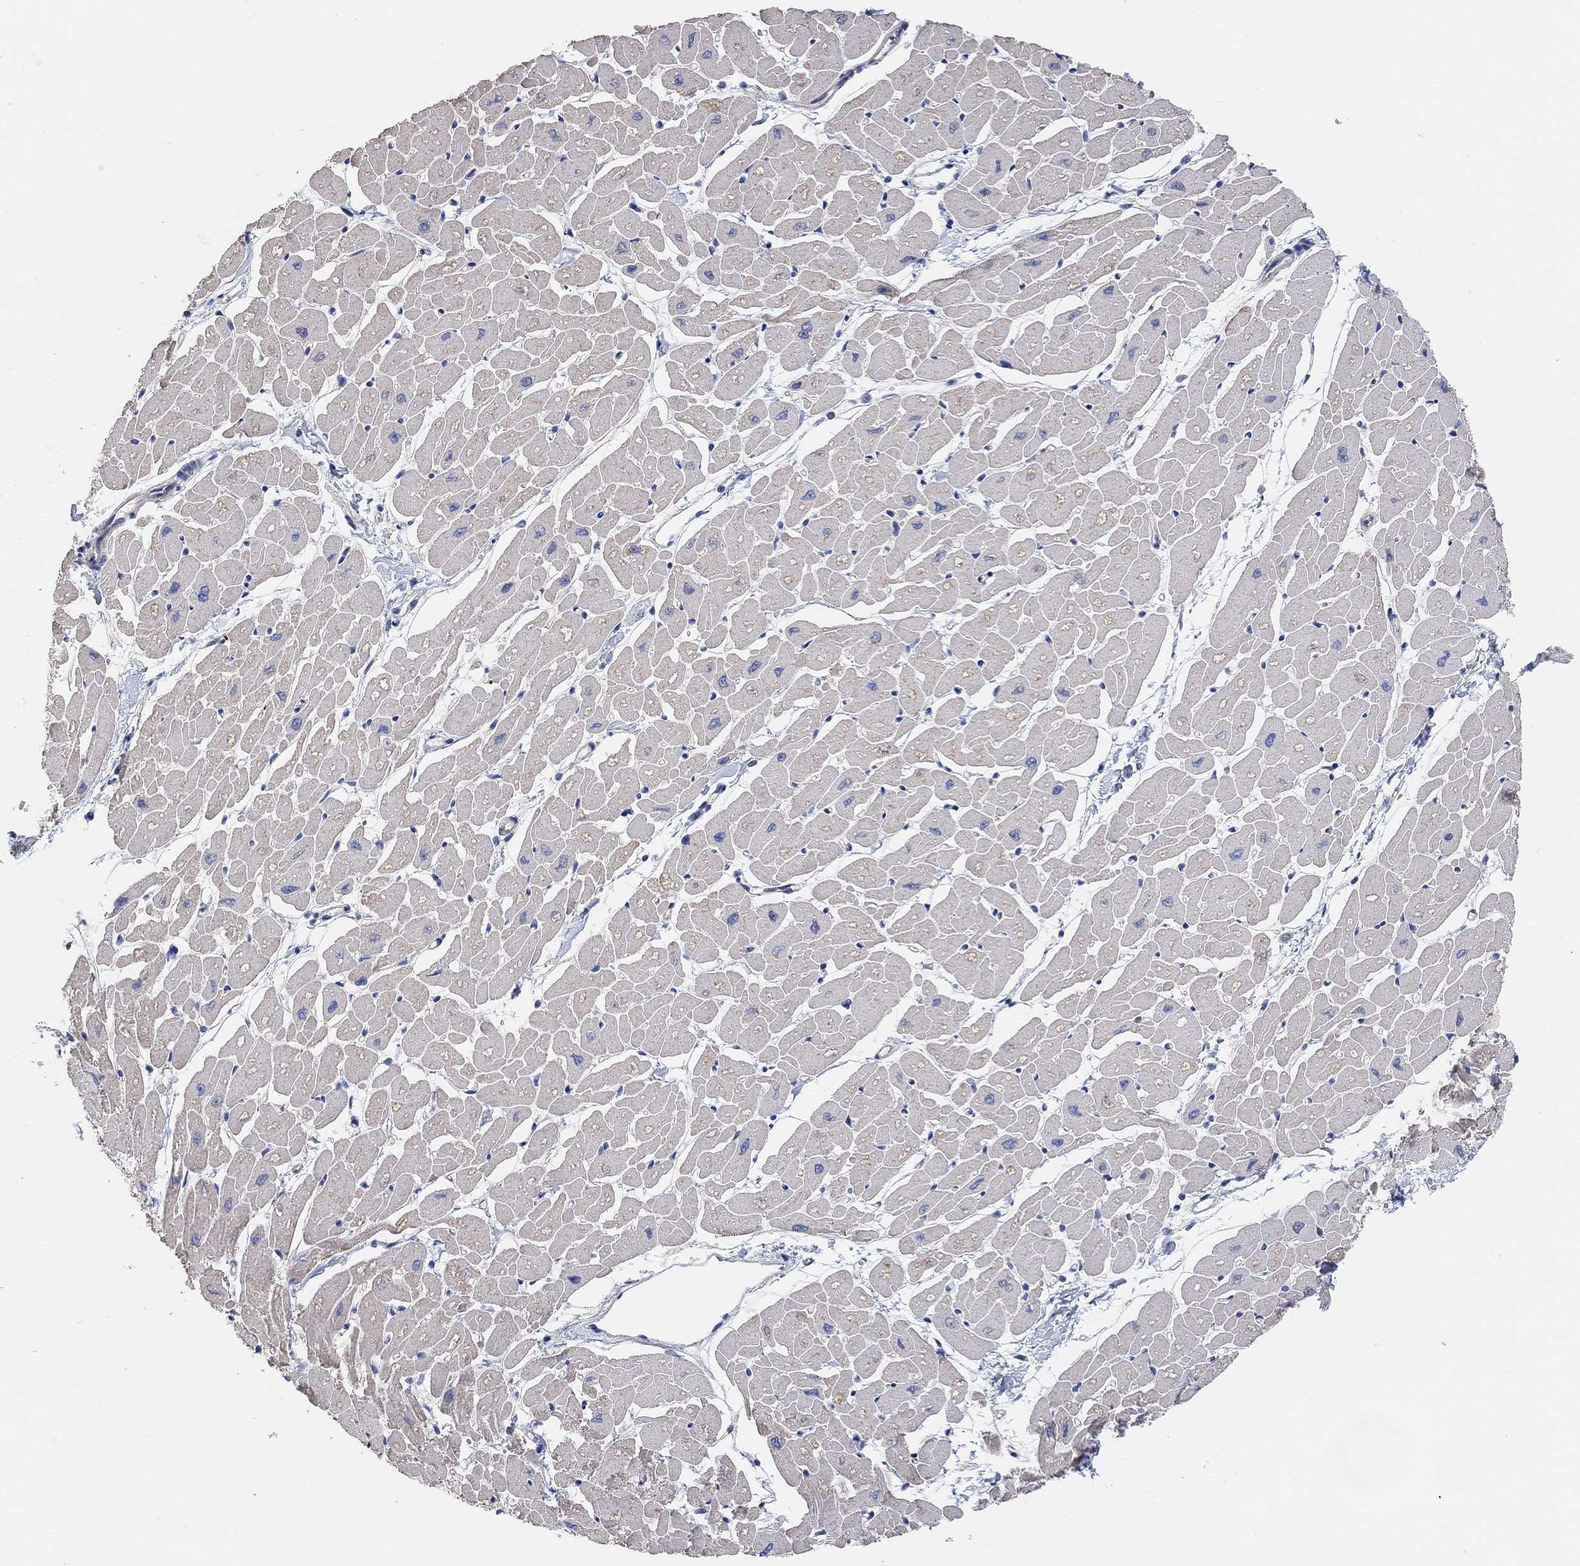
{"staining": {"intensity": "negative", "quantity": "none", "location": "none"}, "tissue": "heart muscle", "cell_type": "Cardiomyocytes", "image_type": "normal", "snomed": [{"axis": "morphology", "description": "Normal tissue, NOS"}, {"axis": "topography", "description": "Heart"}], "caption": "The image reveals no significant expression in cardiomyocytes of heart muscle. (Brightfield microscopy of DAB (3,3'-diaminobenzidine) immunohistochemistry at high magnification).", "gene": "HCRTR1", "patient": {"sex": "male", "age": 57}}